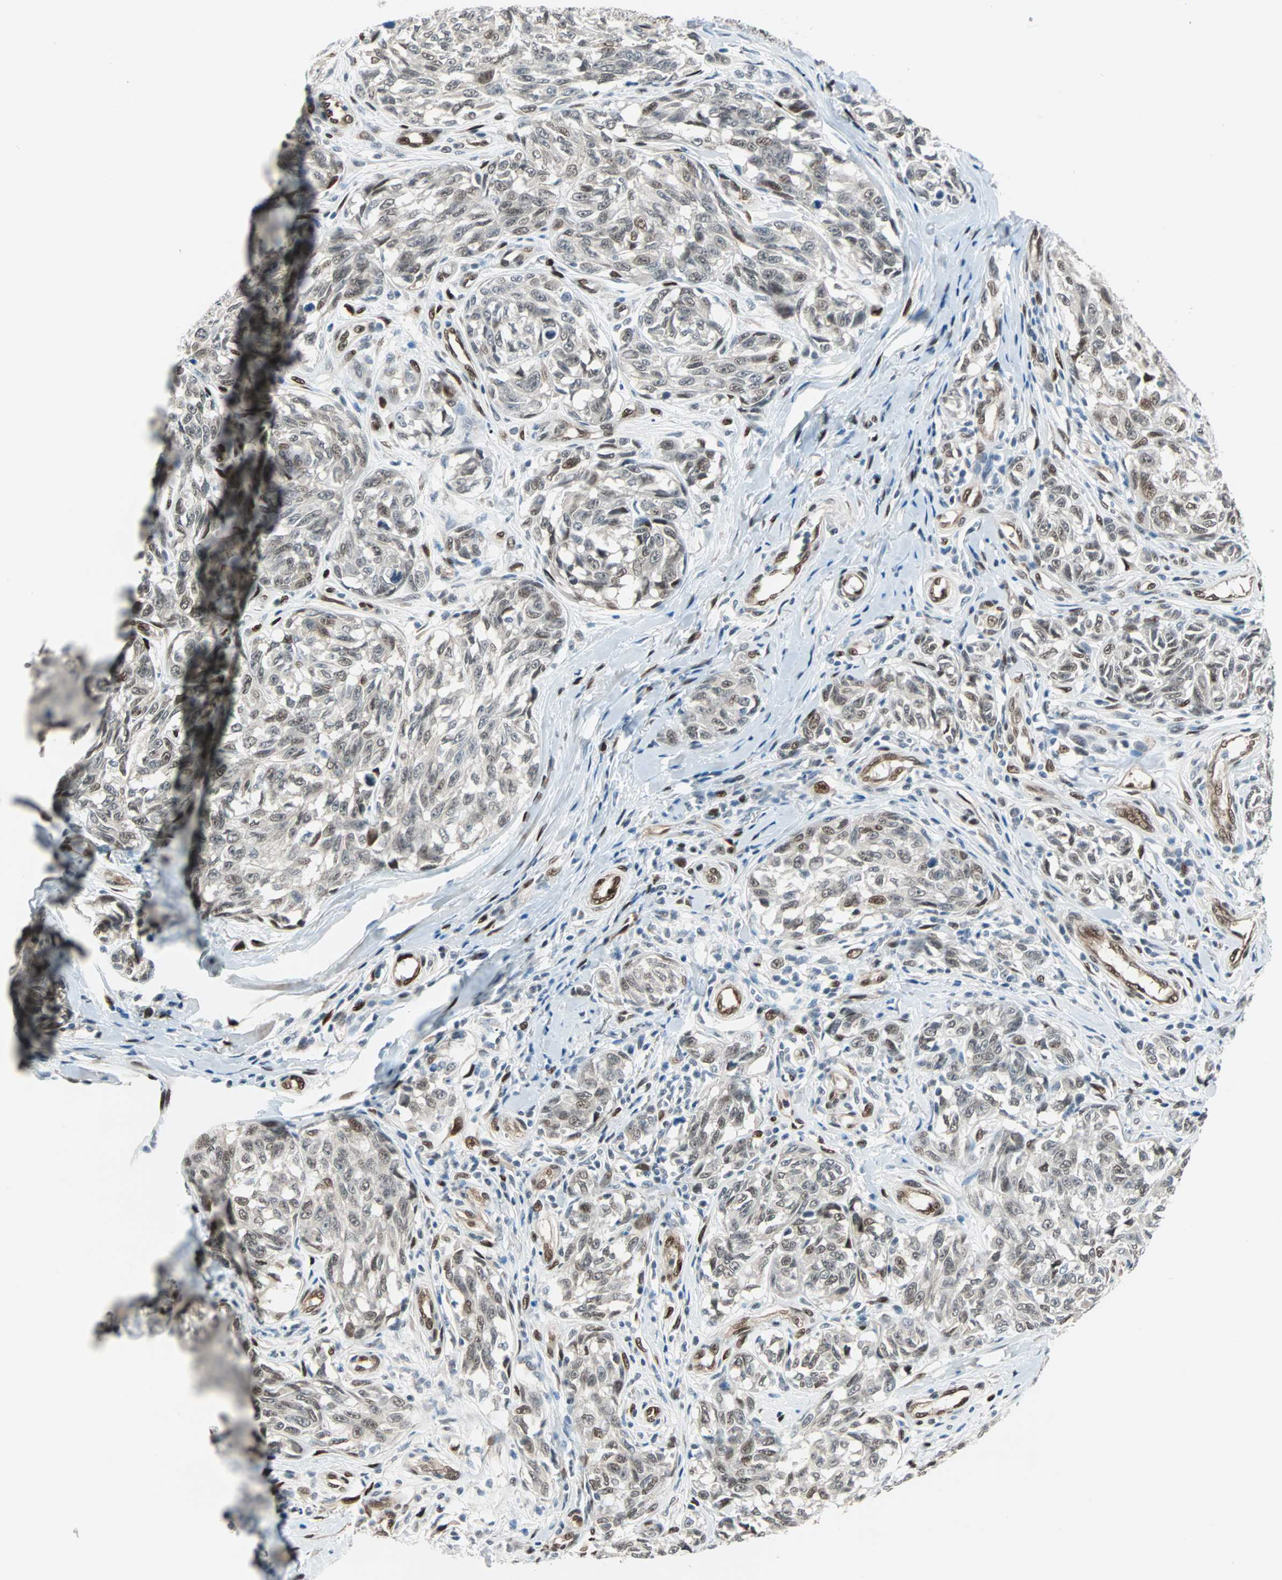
{"staining": {"intensity": "weak", "quantity": ">75%", "location": "nuclear"}, "tissue": "melanoma", "cell_type": "Tumor cells", "image_type": "cancer", "snomed": [{"axis": "morphology", "description": "Malignant melanoma, NOS"}, {"axis": "topography", "description": "Skin"}], "caption": "Immunohistochemical staining of melanoma exhibits weak nuclear protein staining in approximately >75% of tumor cells. The protein is stained brown, and the nuclei are stained in blue (DAB IHC with brightfield microscopy, high magnification).", "gene": "WWTR1", "patient": {"sex": "female", "age": 64}}